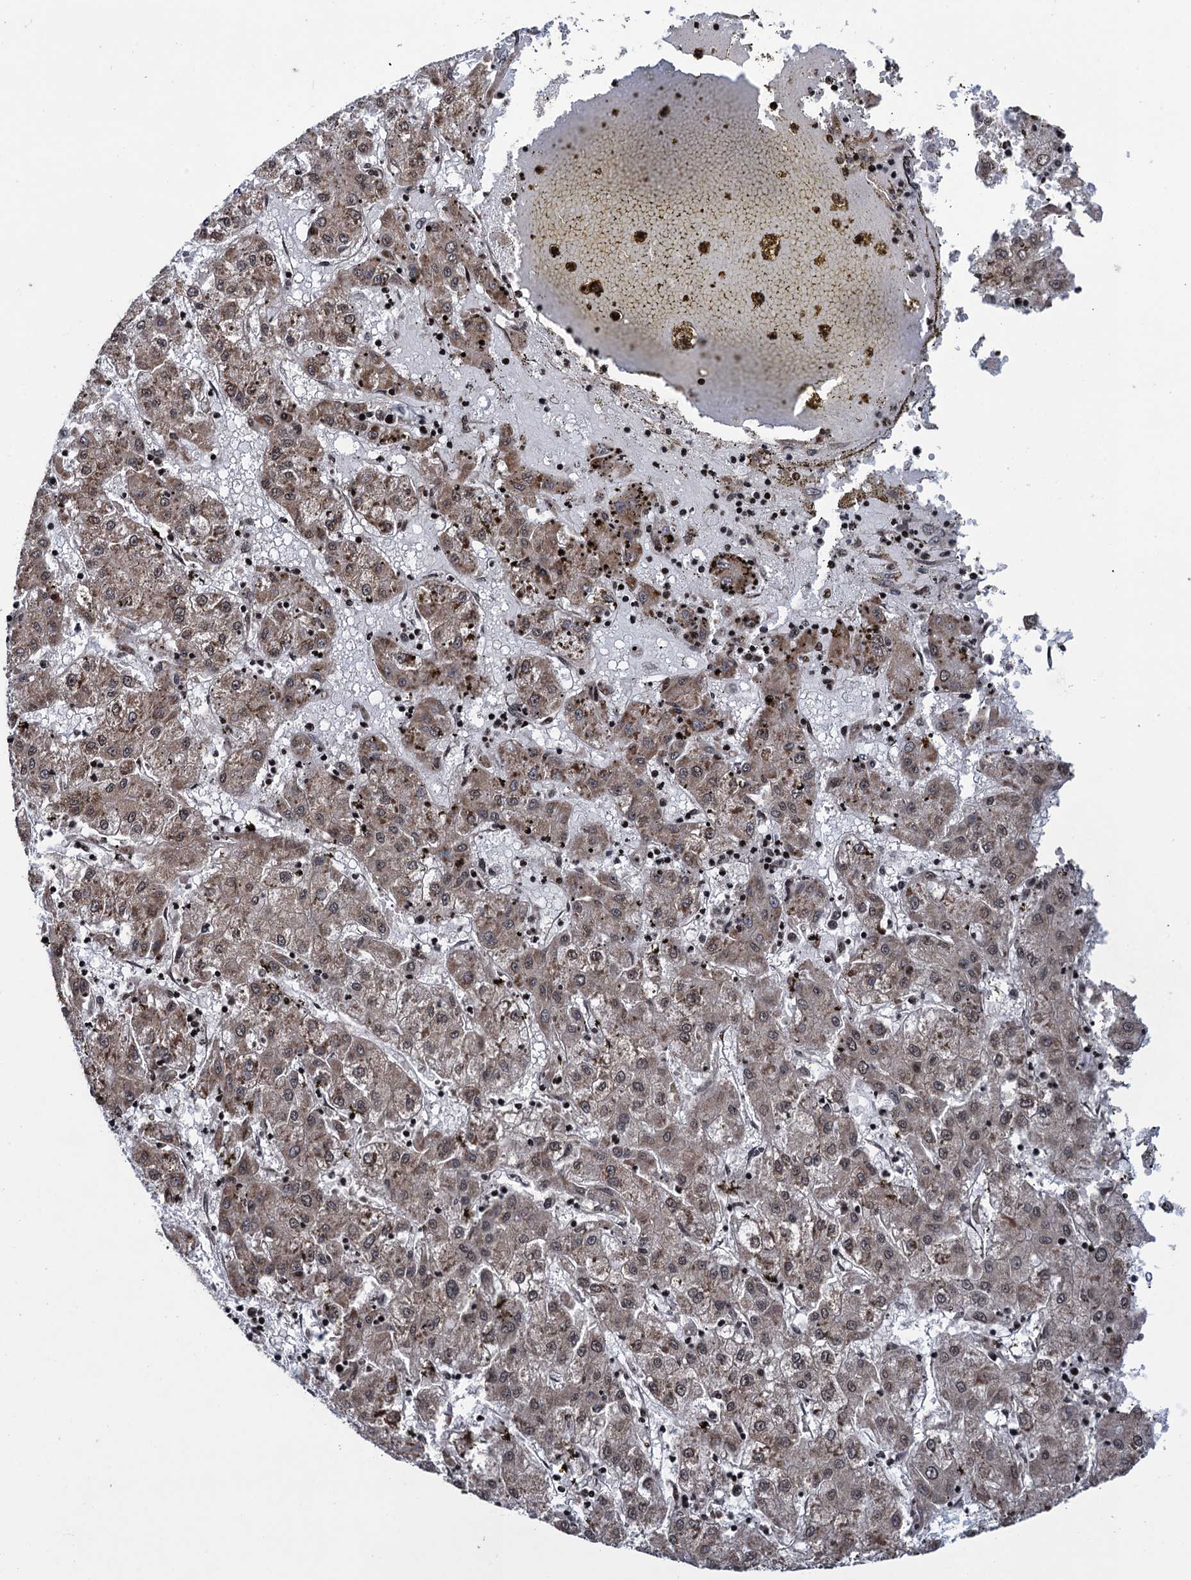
{"staining": {"intensity": "weak", "quantity": ">75%", "location": "cytoplasmic/membranous,nuclear"}, "tissue": "liver cancer", "cell_type": "Tumor cells", "image_type": "cancer", "snomed": [{"axis": "morphology", "description": "Carcinoma, Hepatocellular, NOS"}, {"axis": "topography", "description": "Liver"}], "caption": "Immunohistochemistry (IHC) of human liver hepatocellular carcinoma shows low levels of weak cytoplasmic/membranous and nuclear positivity in about >75% of tumor cells. Ihc stains the protein in brown and the nuclei are stained blue.", "gene": "ZNF169", "patient": {"sex": "male", "age": 72}}